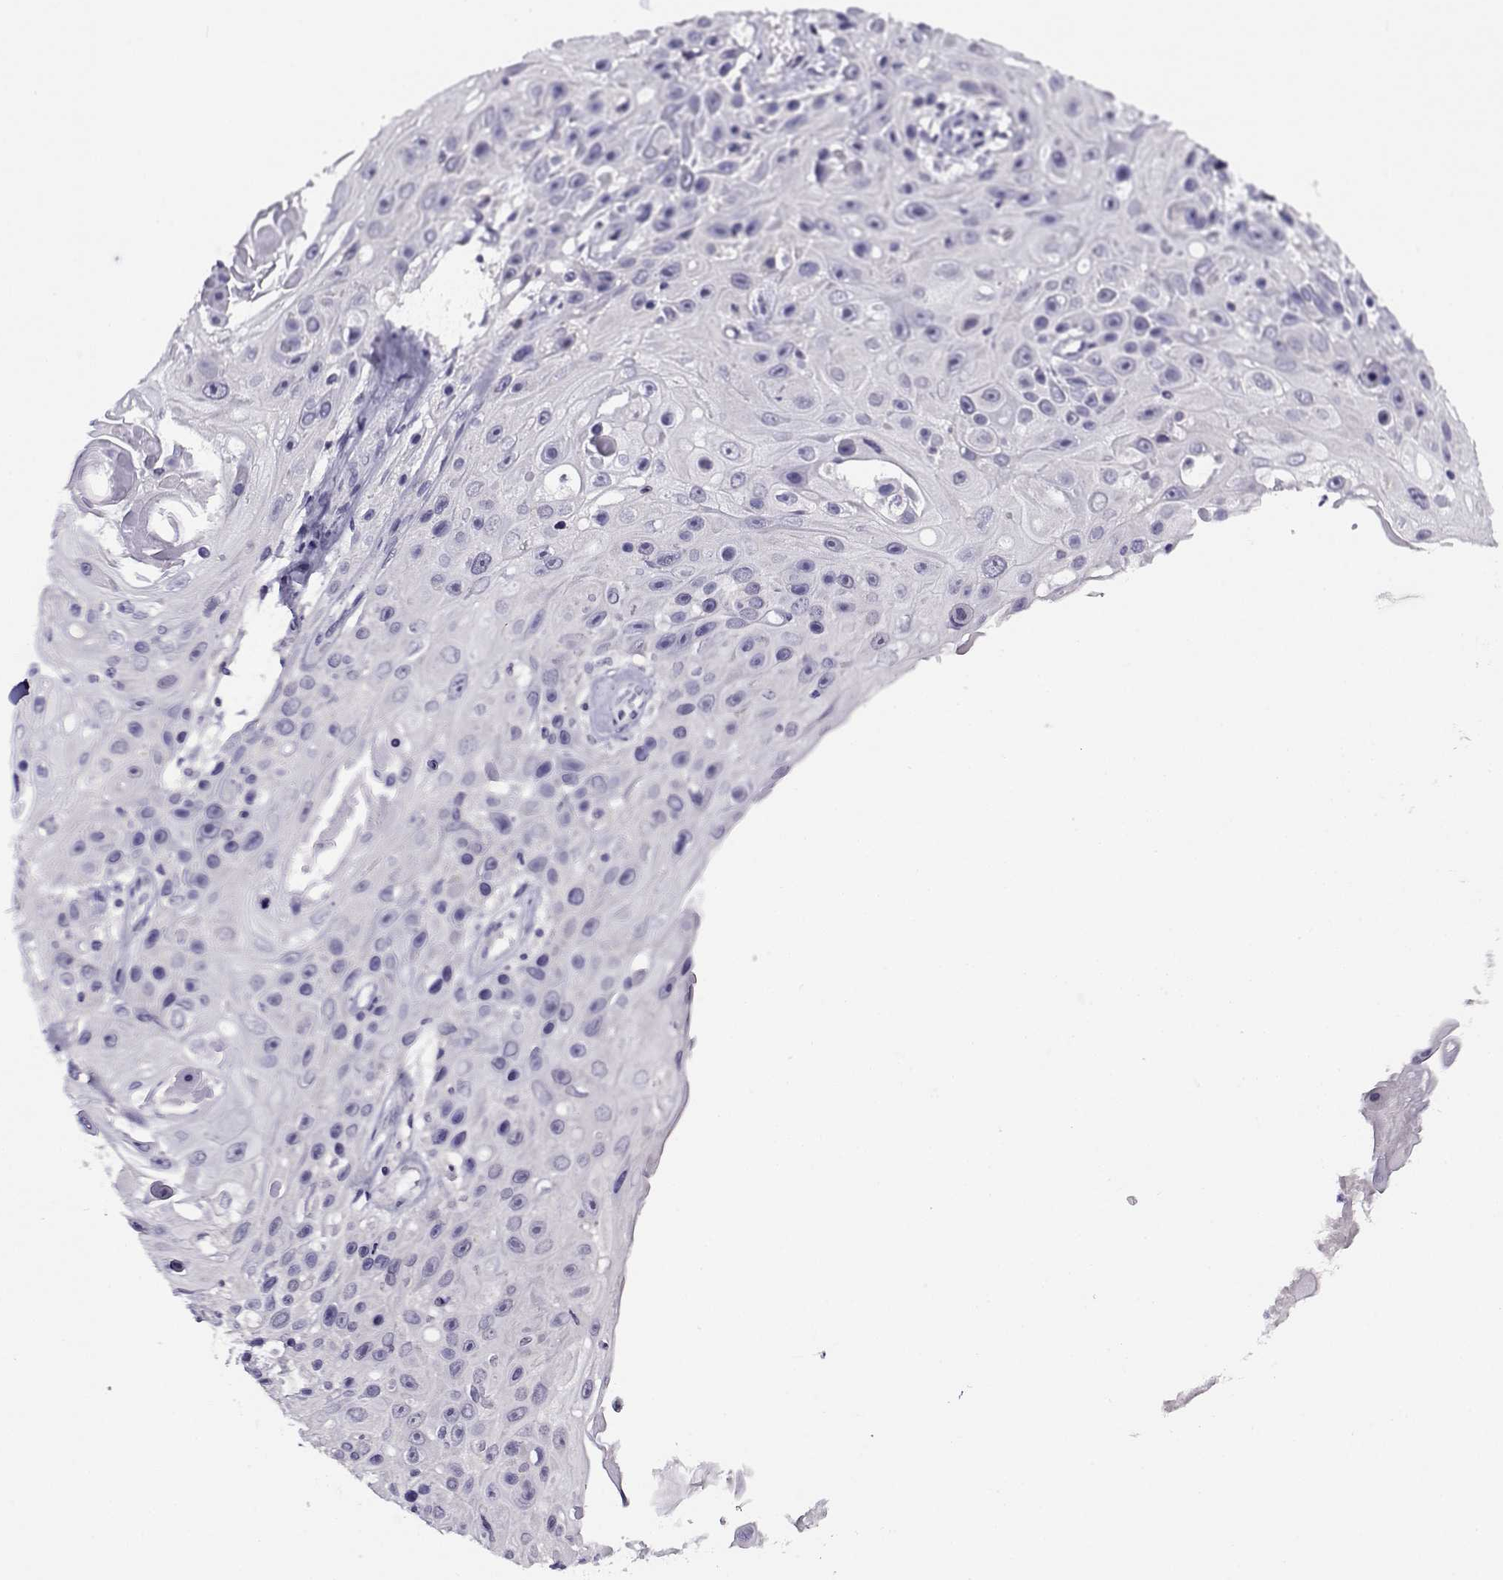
{"staining": {"intensity": "negative", "quantity": "none", "location": "none"}, "tissue": "skin cancer", "cell_type": "Tumor cells", "image_type": "cancer", "snomed": [{"axis": "morphology", "description": "Squamous cell carcinoma, NOS"}, {"axis": "topography", "description": "Skin"}], "caption": "There is no significant expression in tumor cells of squamous cell carcinoma (skin). The staining was performed using DAB (3,3'-diaminobenzidine) to visualize the protein expression in brown, while the nuclei were stained in blue with hematoxylin (Magnification: 20x).", "gene": "FEZF1", "patient": {"sex": "male", "age": 82}}